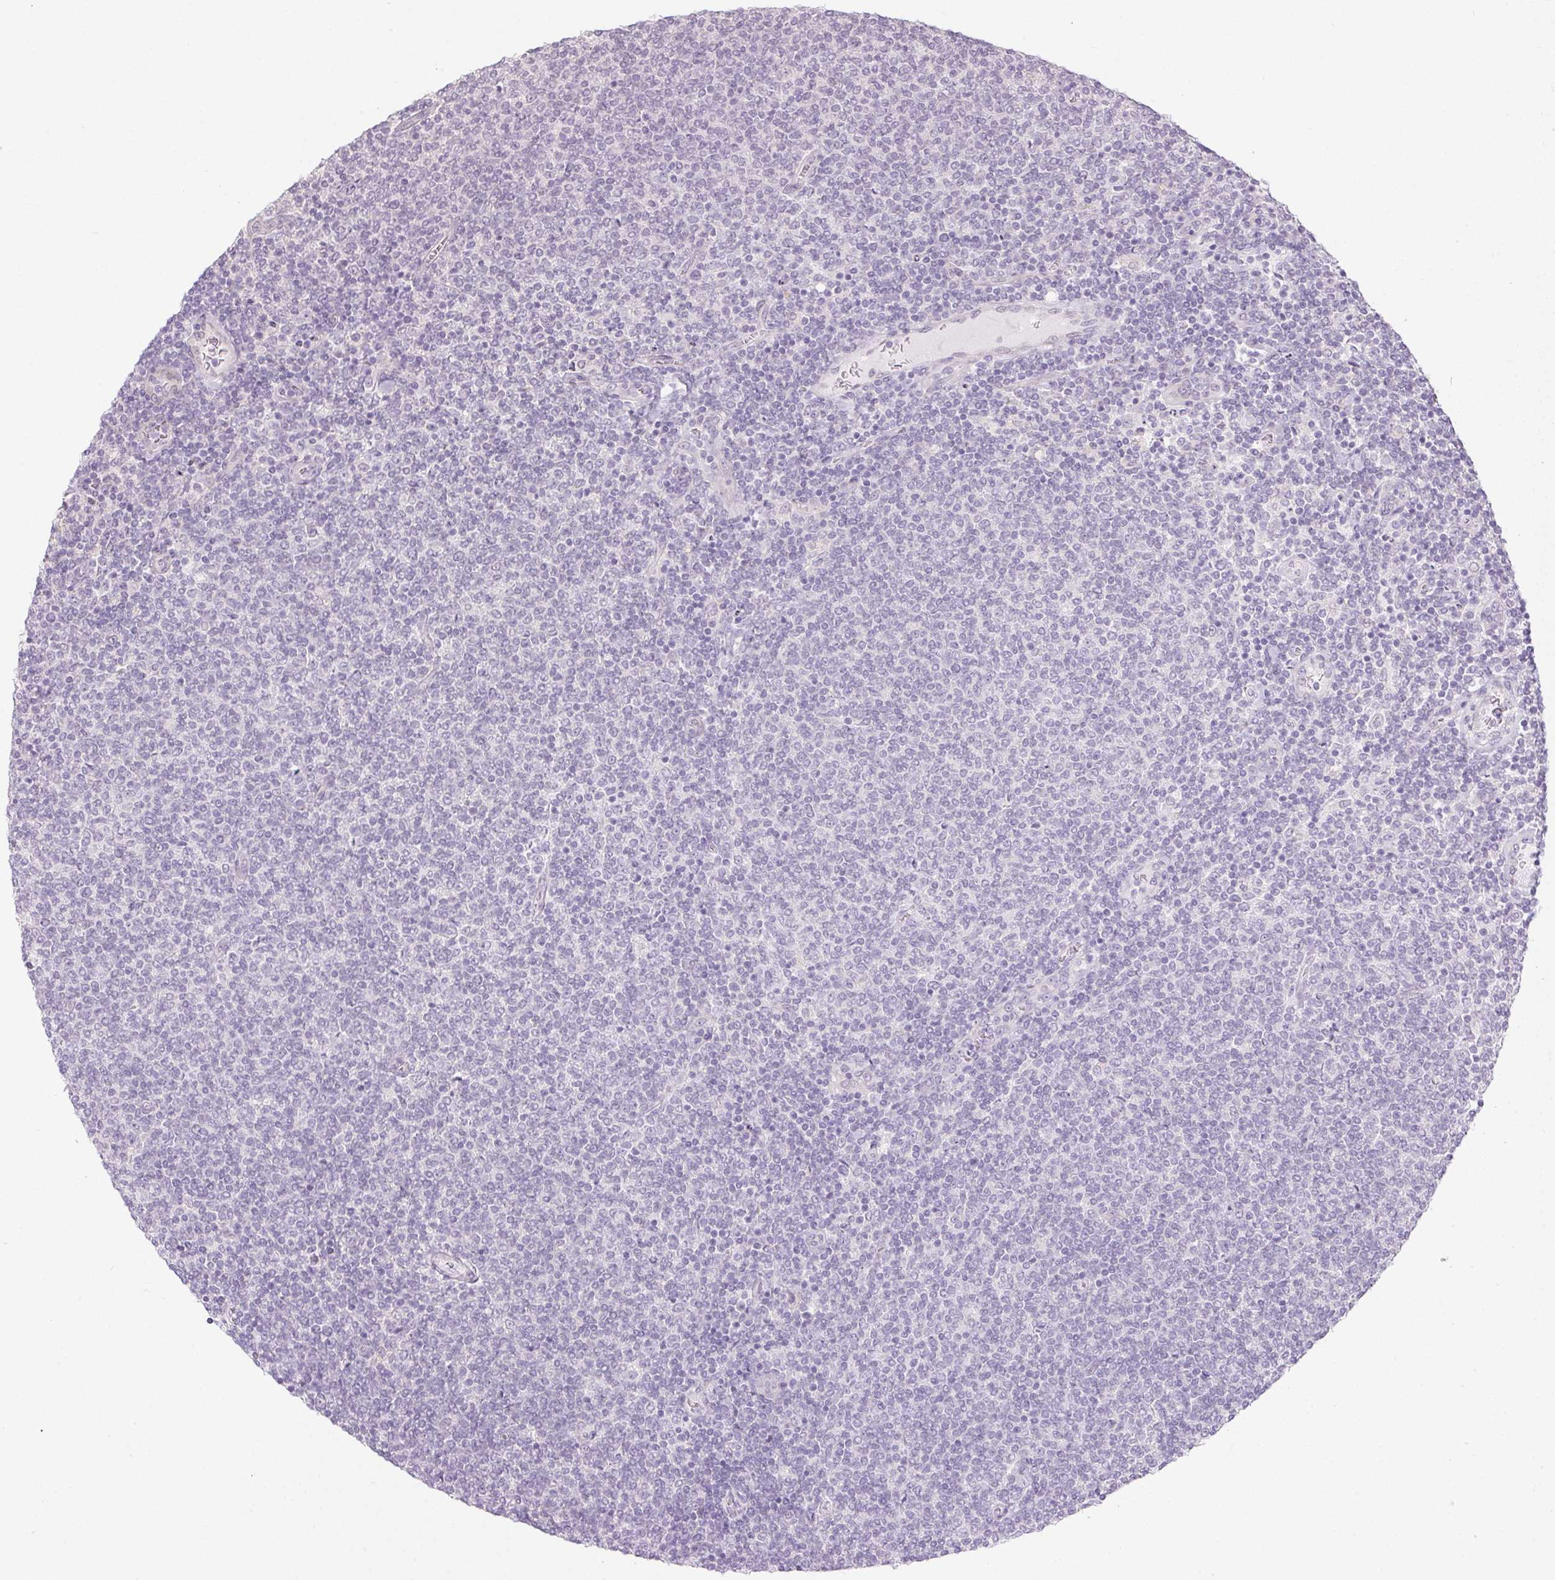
{"staining": {"intensity": "negative", "quantity": "none", "location": "none"}, "tissue": "lymphoma", "cell_type": "Tumor cells", "image_type": "cancer", "snomed": [{"axis": "morphology", "description": "Malignant lymphoma, non-Hodgkin's type, Low grade"}, {"axis": "topography", "description": "Lymph node"}], "caption": "IHC micrograph of malignant lymphoma, non-Hodgkin's type (low-grade) stained for a protein (brown), which displays no expression in tumor cells.", "gene": "CTCFL", "patient": {"sex": "male", "age": 52}}